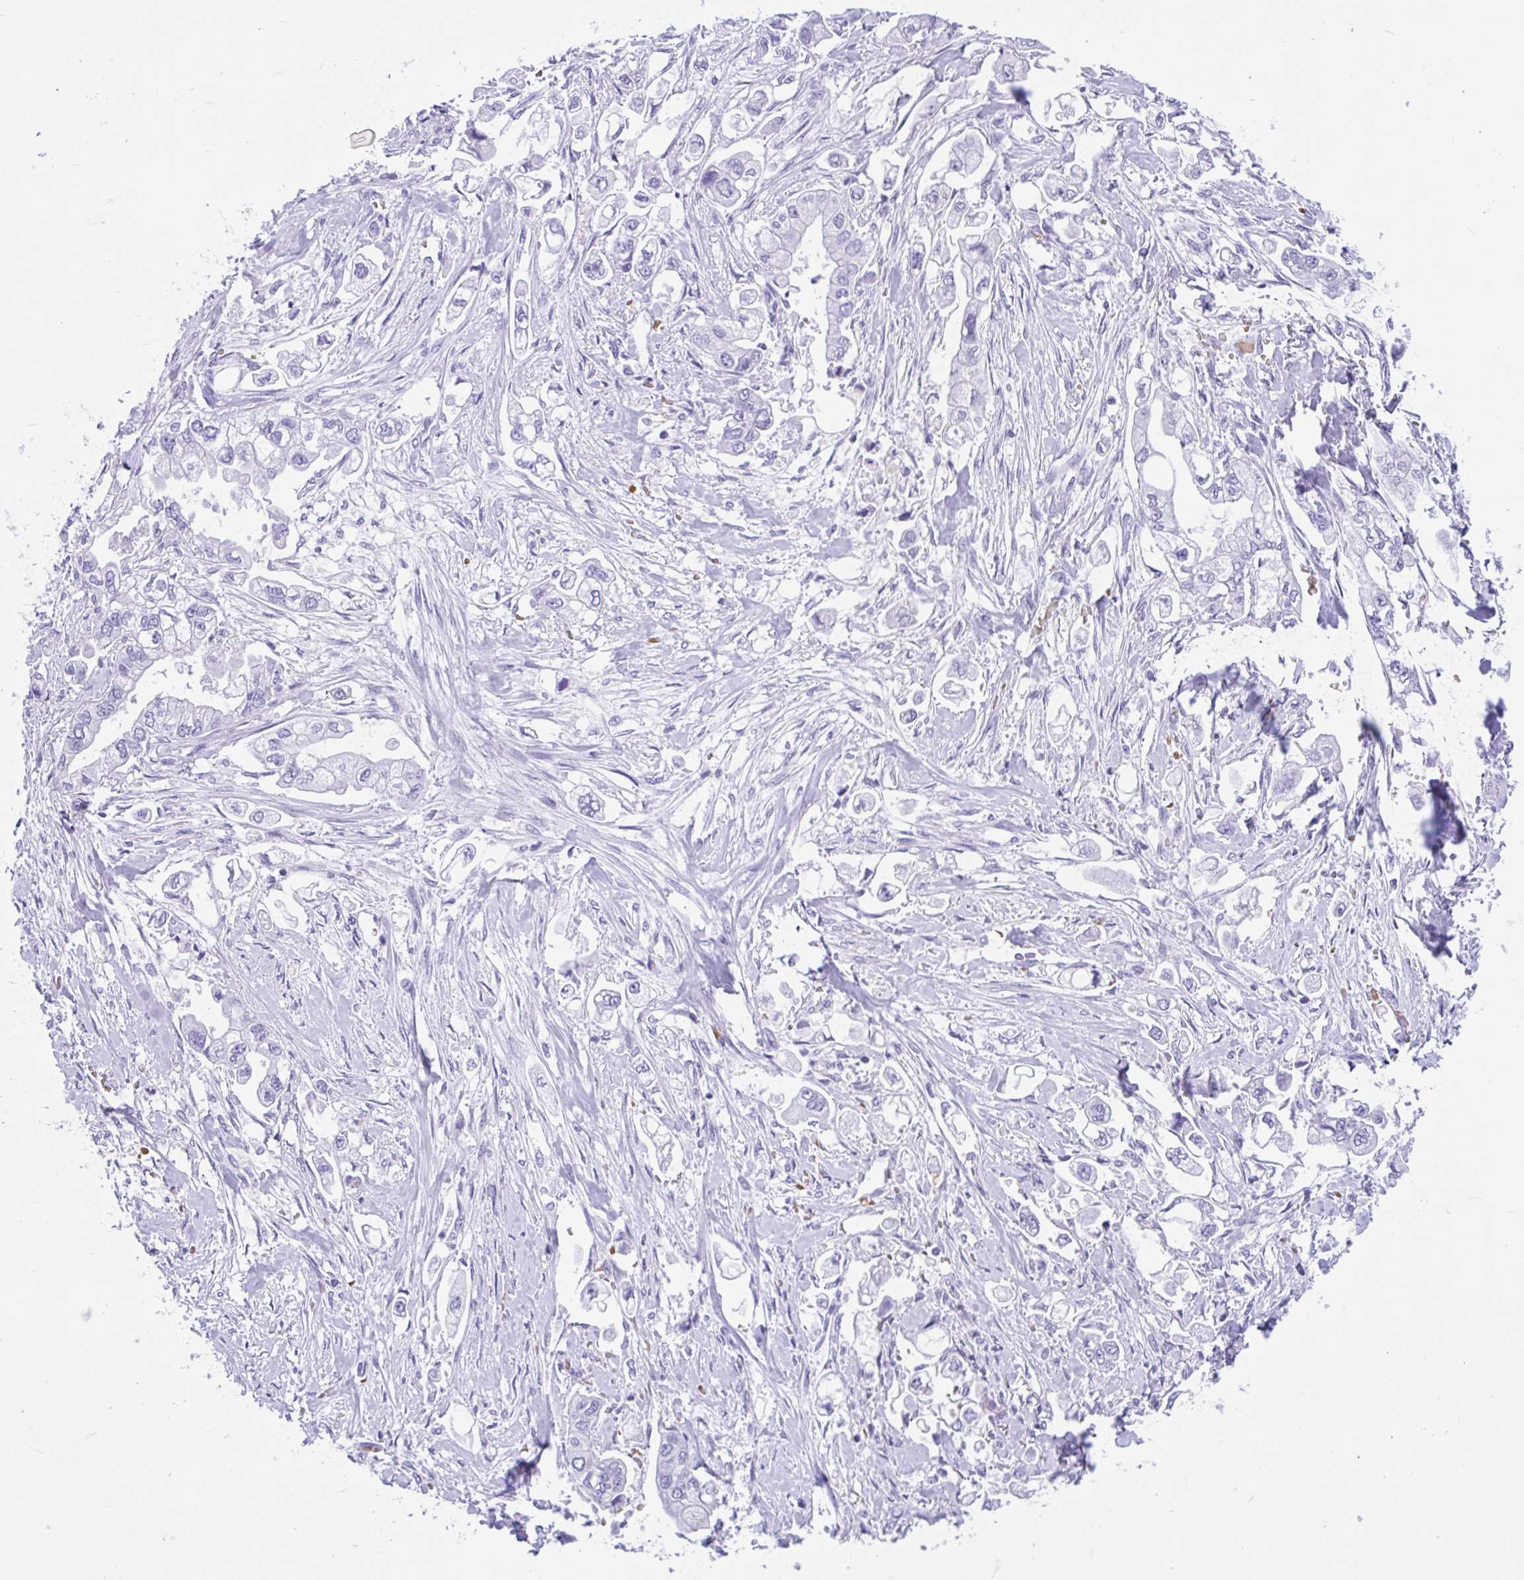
{"staining": {"intensity": "negative", "quantity": "none", "location": "none"}, "tissue": "stomach cancer", "cell_type": "Tumor cells", "image_type": "cancer", "snomed": [{"axis": "morphology", "description": "Adenocarcinoma, NOS"}, {"axis": "topography", "description": "Stomach"}], "caption": "Tumor cells are negative for brown protein staining in adenocarcinoma (stomach).", "gene": "TMEM79", "patient": {"sex": "male", "age": 62}}